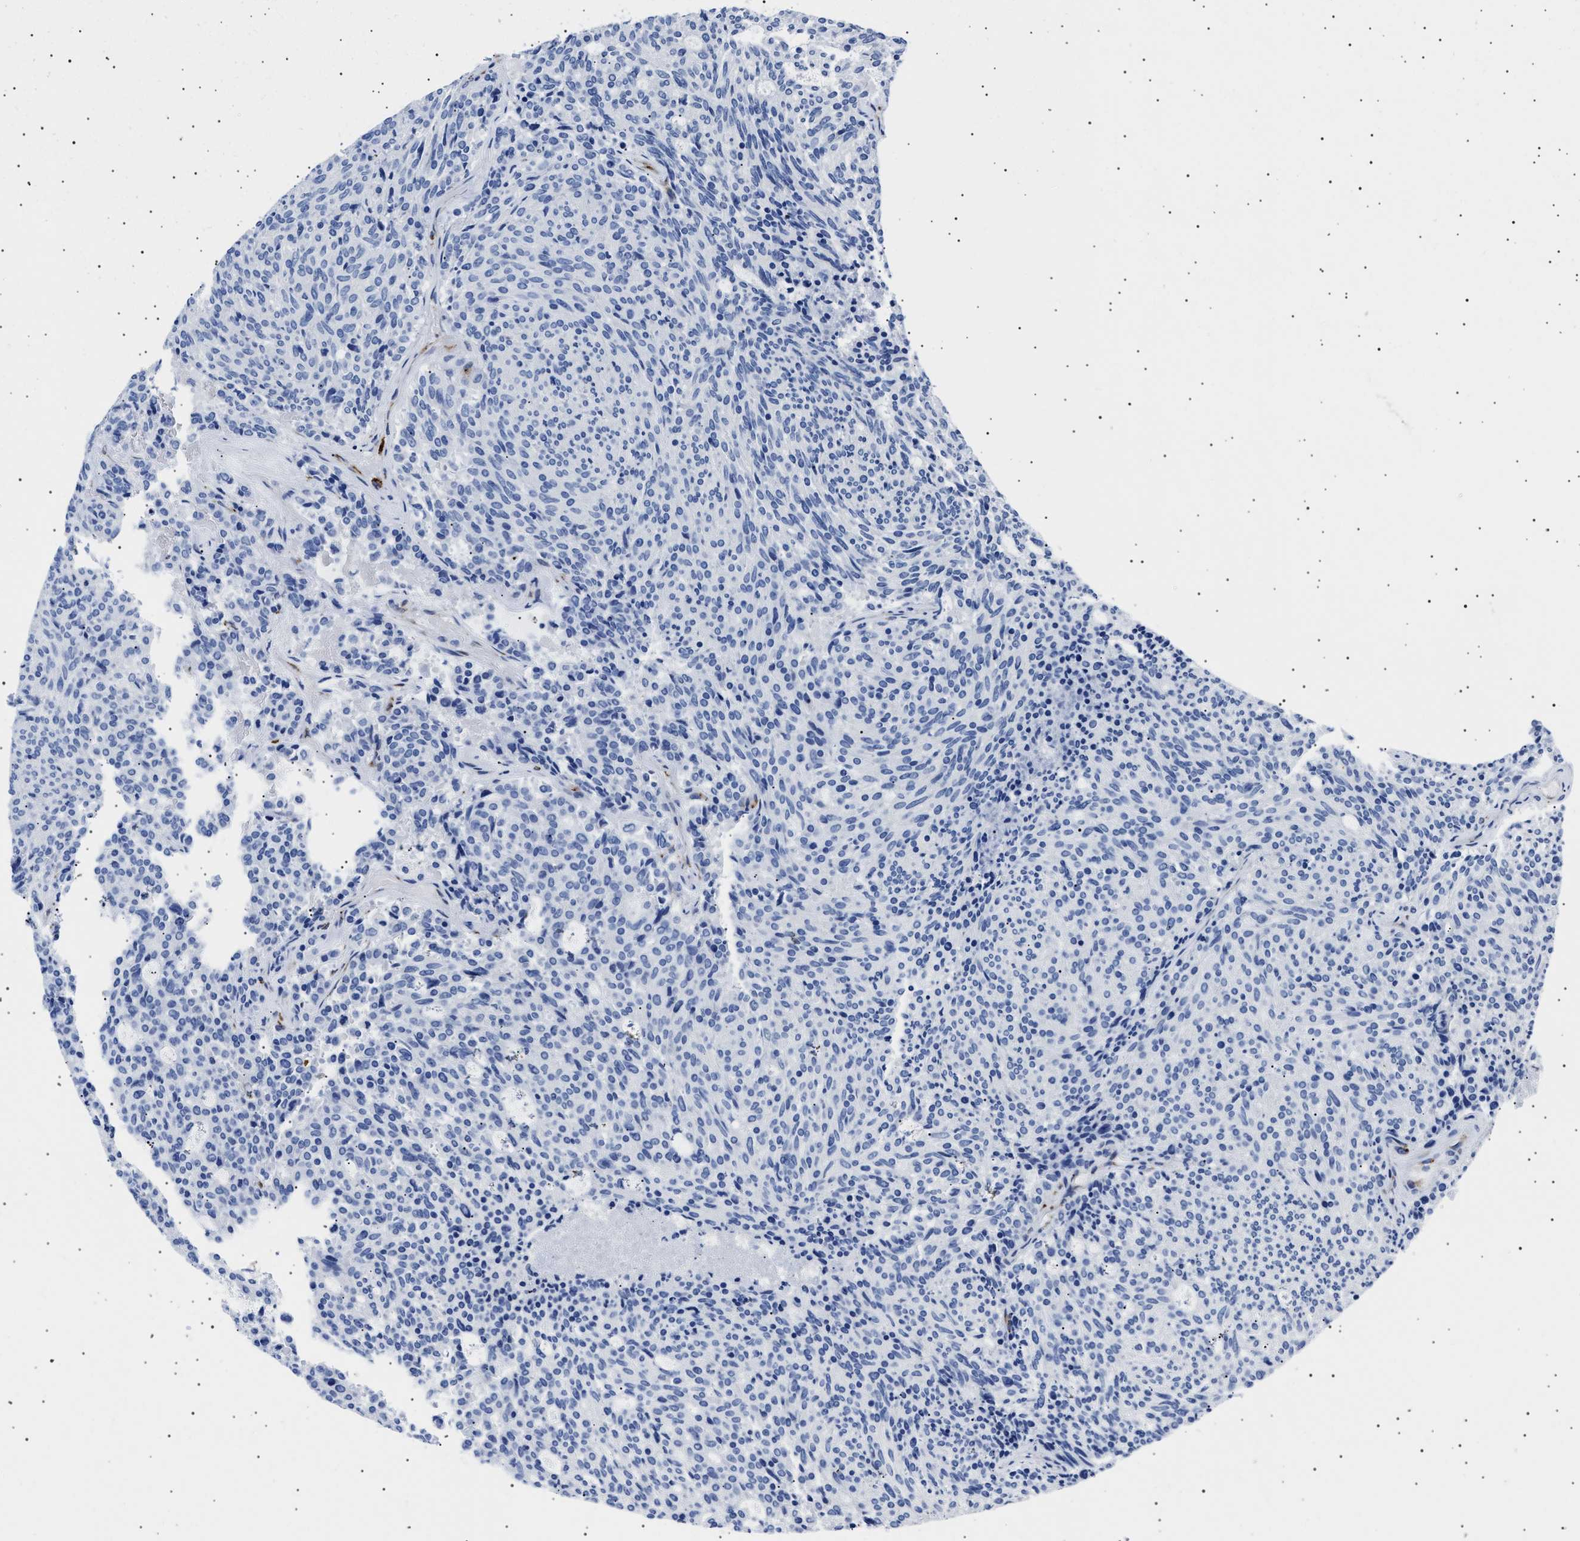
{"staining": {"intensity": "negative", "quantity": "none", "location": "none"}, "tissue": "carcinoid", "cell_type": "Tumor cells", "image_type": "cancer", "snomed": [{"axis": "morphology", "description": "Carcinoid, malignant, NOS"}, {"axis": "topography", "description": "Pancreas"}], "caption": "Tumor cells are negative for brown protein staining in carcinoid.", "gene": "HEMGN", "patient": {"sex": "female", "age": 54}}